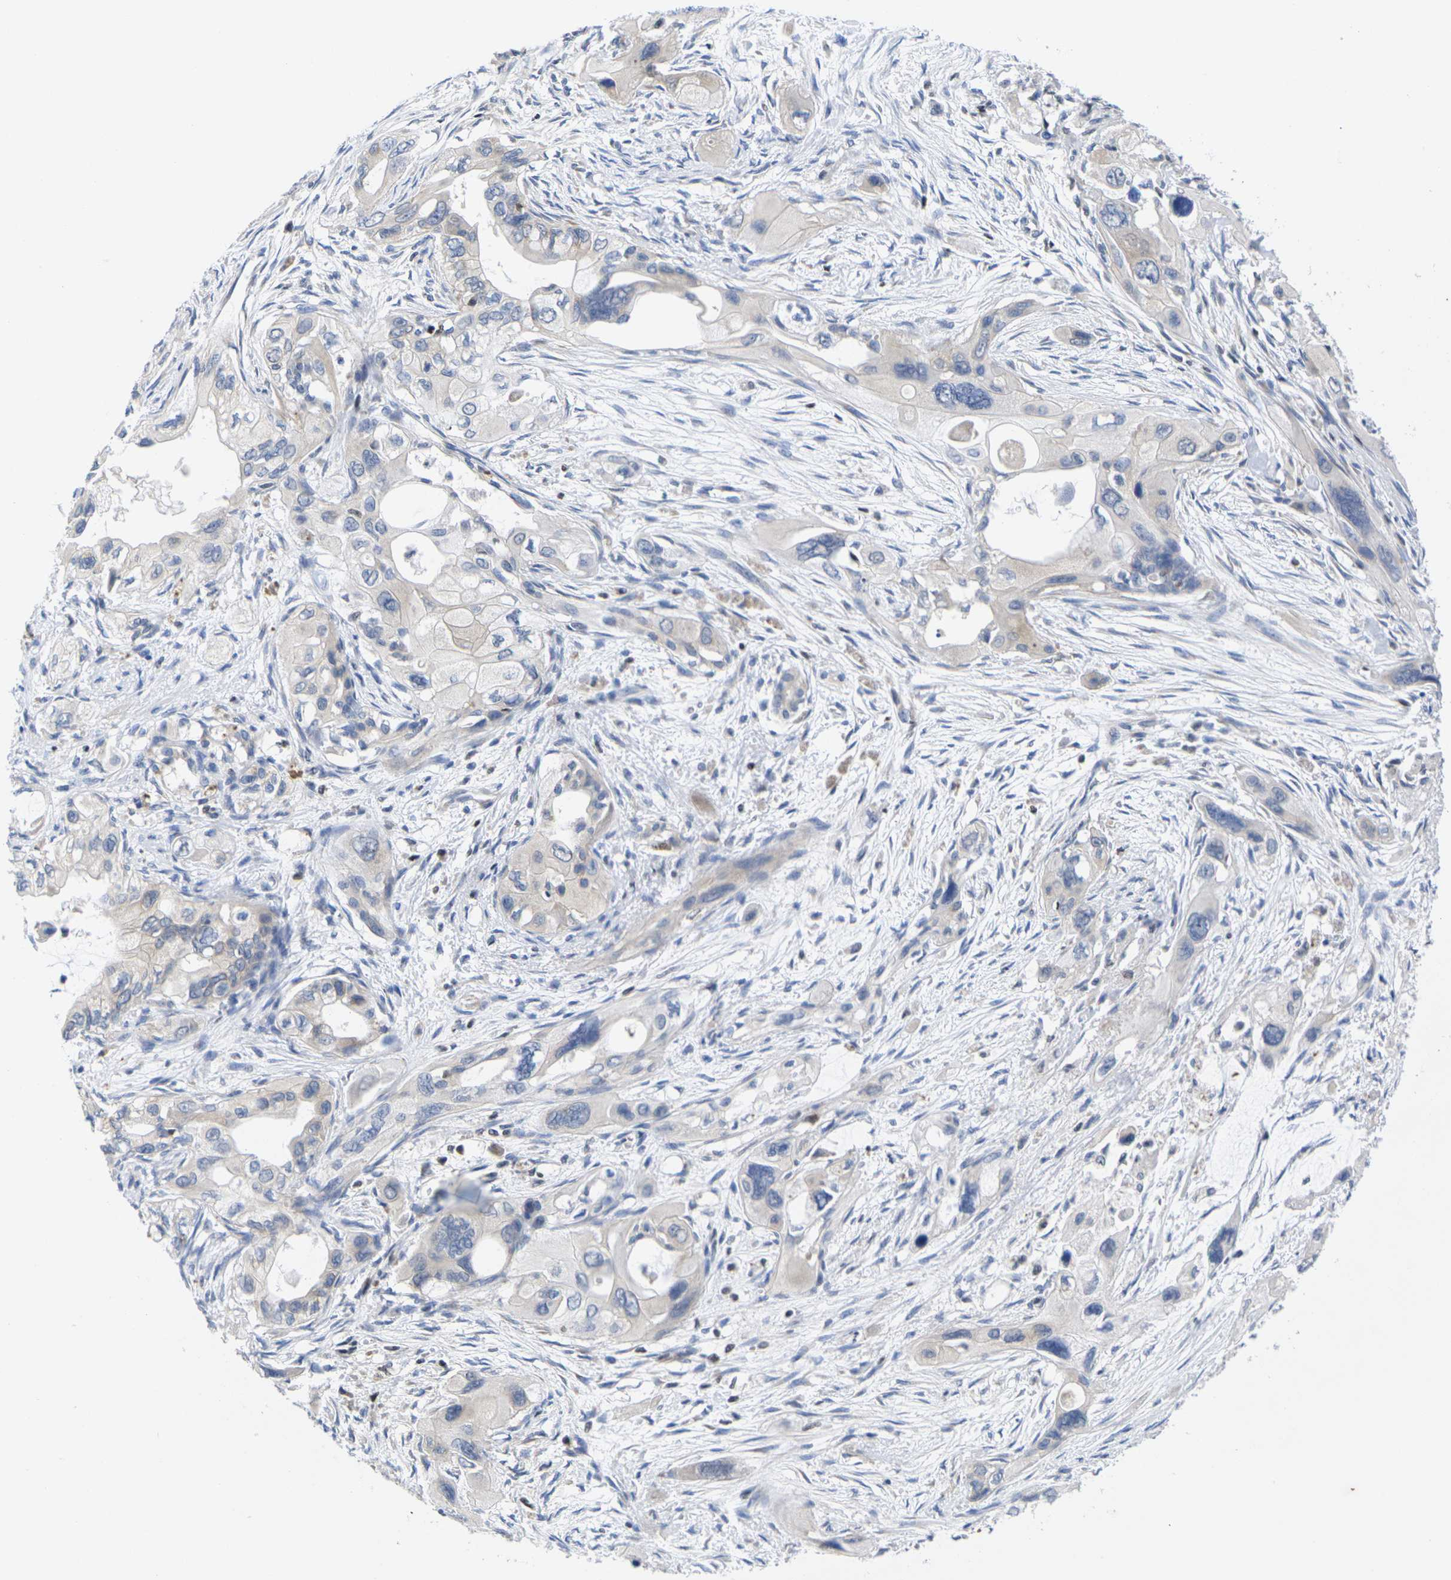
{"staining": {"intensity": "negative", "quantity": "none", "location": "none"}, "tissue": "pancreatic cancer", "cell_type": "Tumor cells", "image_type": "cancer", "snomed": [{"axis": "morphology", "description": "Adenocarcinoma, NOS"}, {"axis": "topography", "description": "Pancreas"}], "caption": "A micrograph of human pancreatic cancer (adenocarcinoma) is negative for staining in tumor cells.", "gene": "IKZF1", "patient": {"sex": "male", "age": 73}}